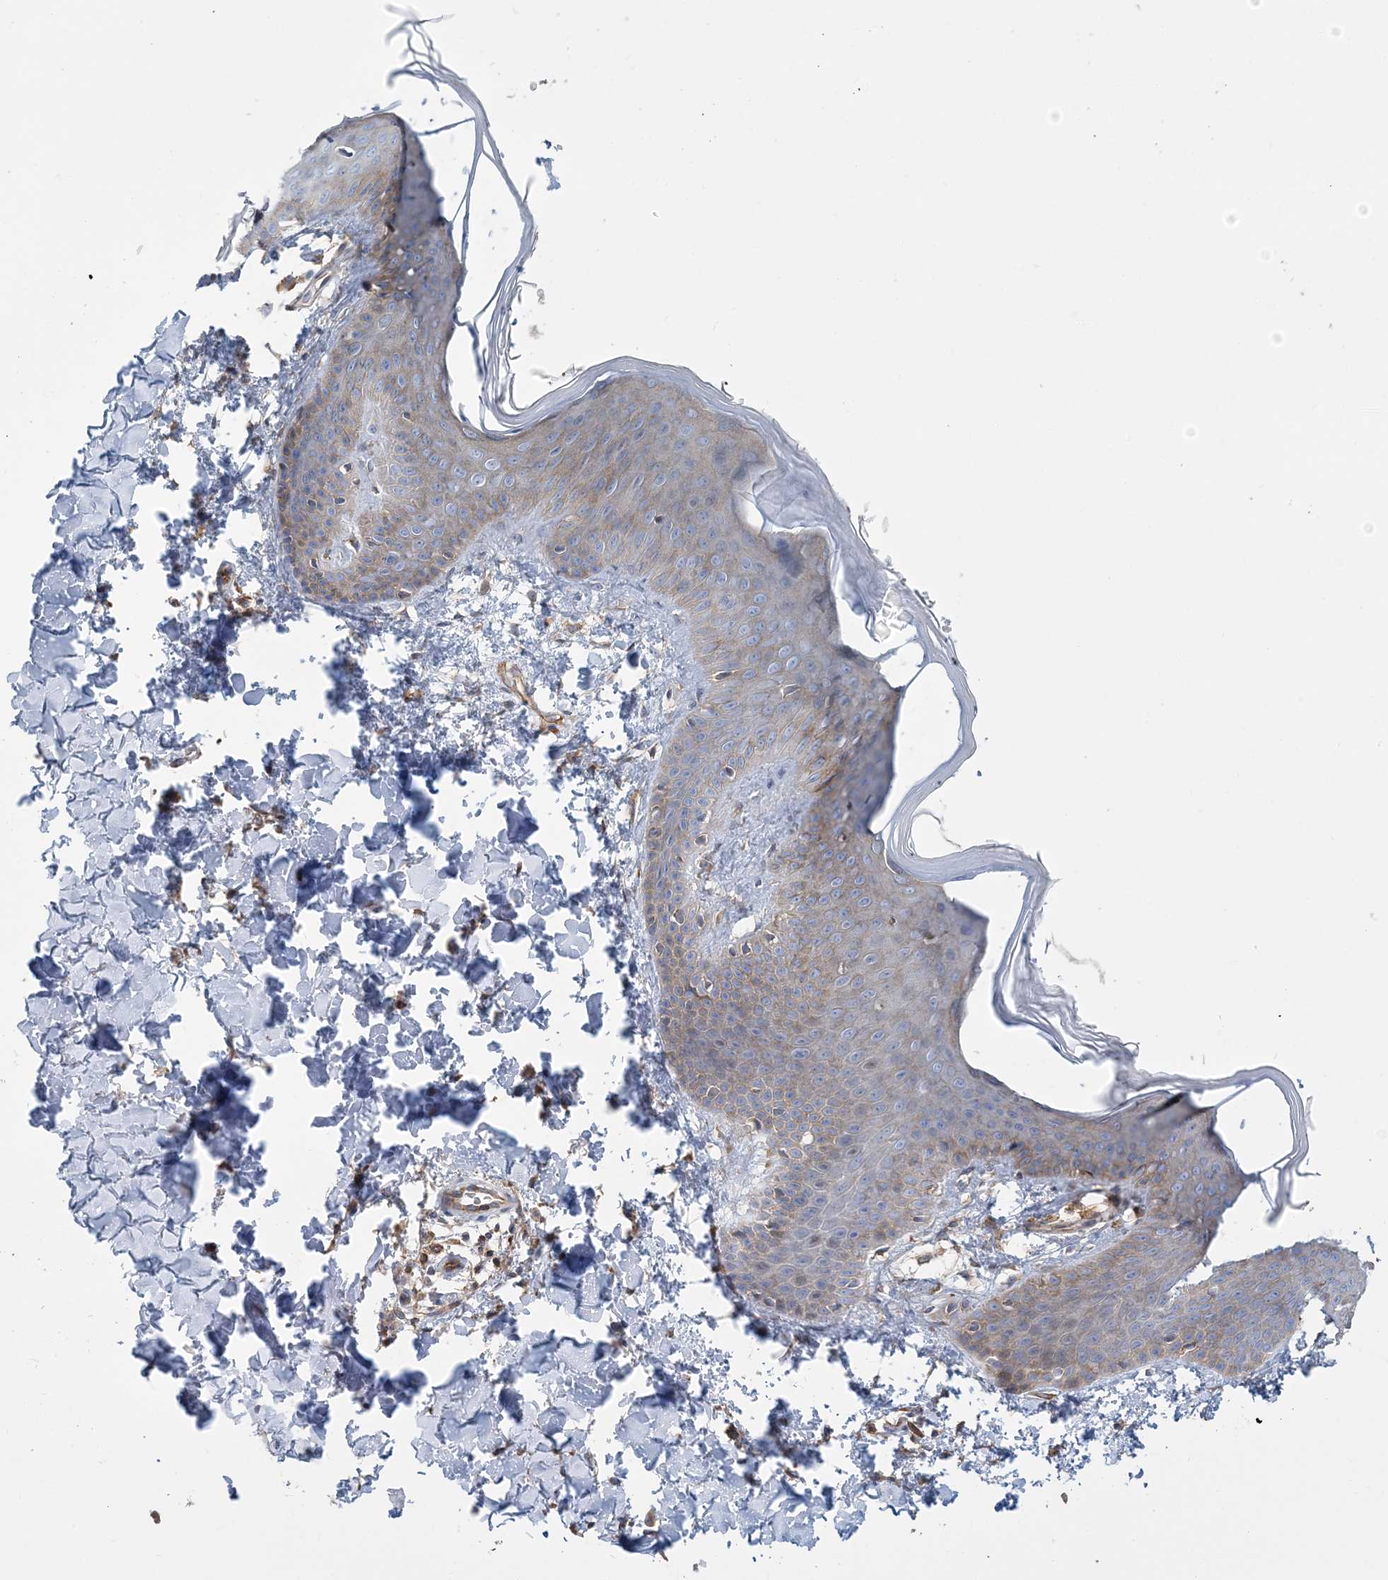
{"staining": {"intensity": "moderate", "quantity": ">75%", "location": "cytoplasmic/membranous"}, "tissue": "skin", "cell_type": "Fibroblasts", "image_type": "normal", "snomed": [{"axis": "morphology", "description": "Normal tissue, NOS"}, {"axis": "topography", "description": "Skin"}], "caption": "Immunohistochemistry (IHC) photomicrograph of benign skin: human skin stained using IHC exhibits medium levels of moderate protein expression localized specifically in the cytoplasmic/membranous of fibroblasts, appearing as a cytoplasmic/membranous brown color.", "gene": "ARAP2", "patient": {"sex": "male", "age": 36}}